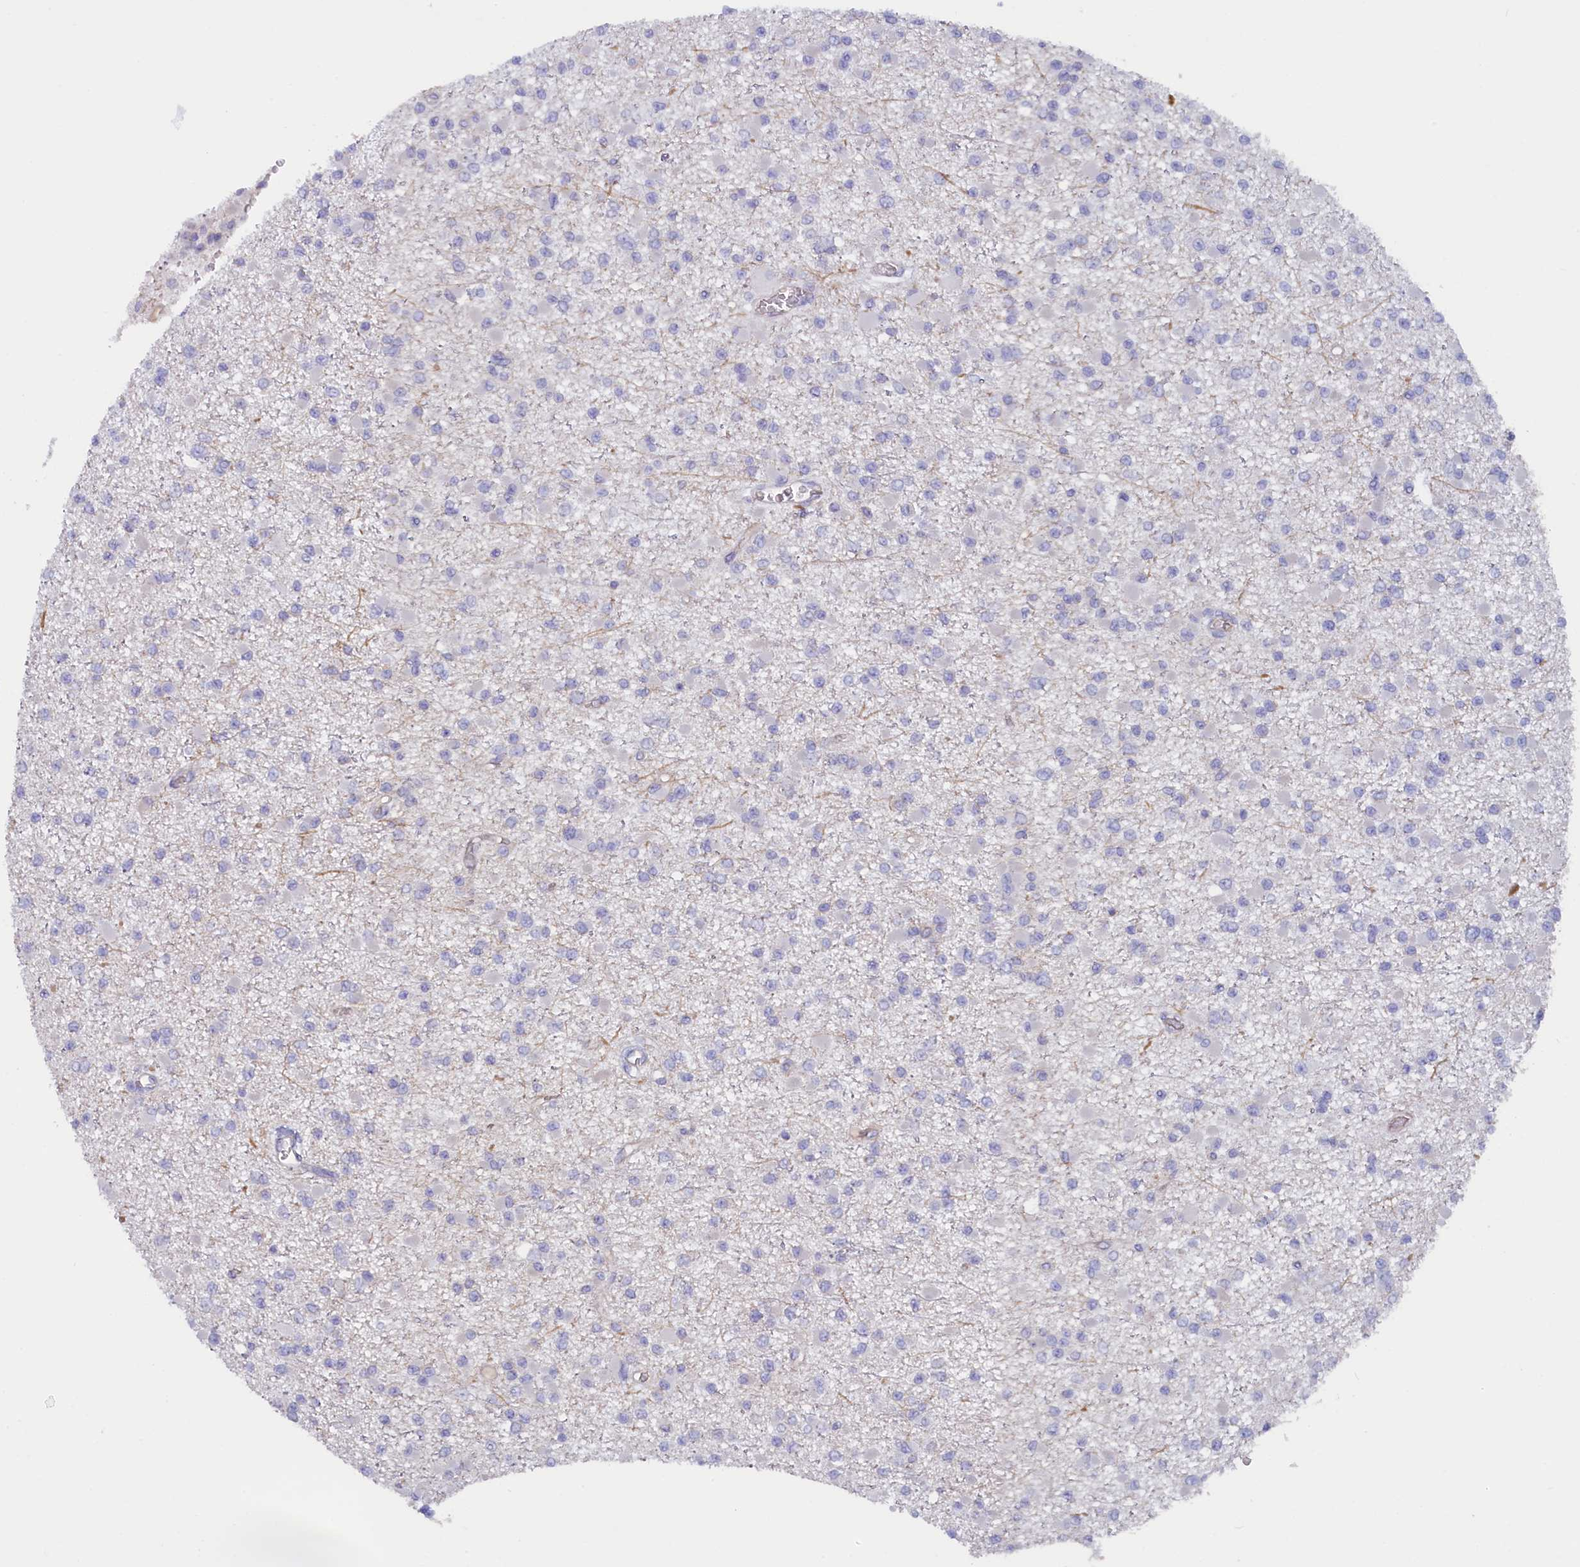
{"staining": {"intensity": "negative", "quantity": "none", "location": "none"}, "tissue": "glioma", "cell_type": "Tumor cells", "image_type": "cancer", "snomed": [{"axis": "morphology", "description": "Glioma, malignant, Low grade"}, {"axis": "topography", "description": "Brain"}], "caption": "Photomicrograph shows no significant protein positivity in tumor cells of malignant glioma (low-grade).", "gene": "ZSWIM4", "patient": {"sex": "female", "age": 22}}